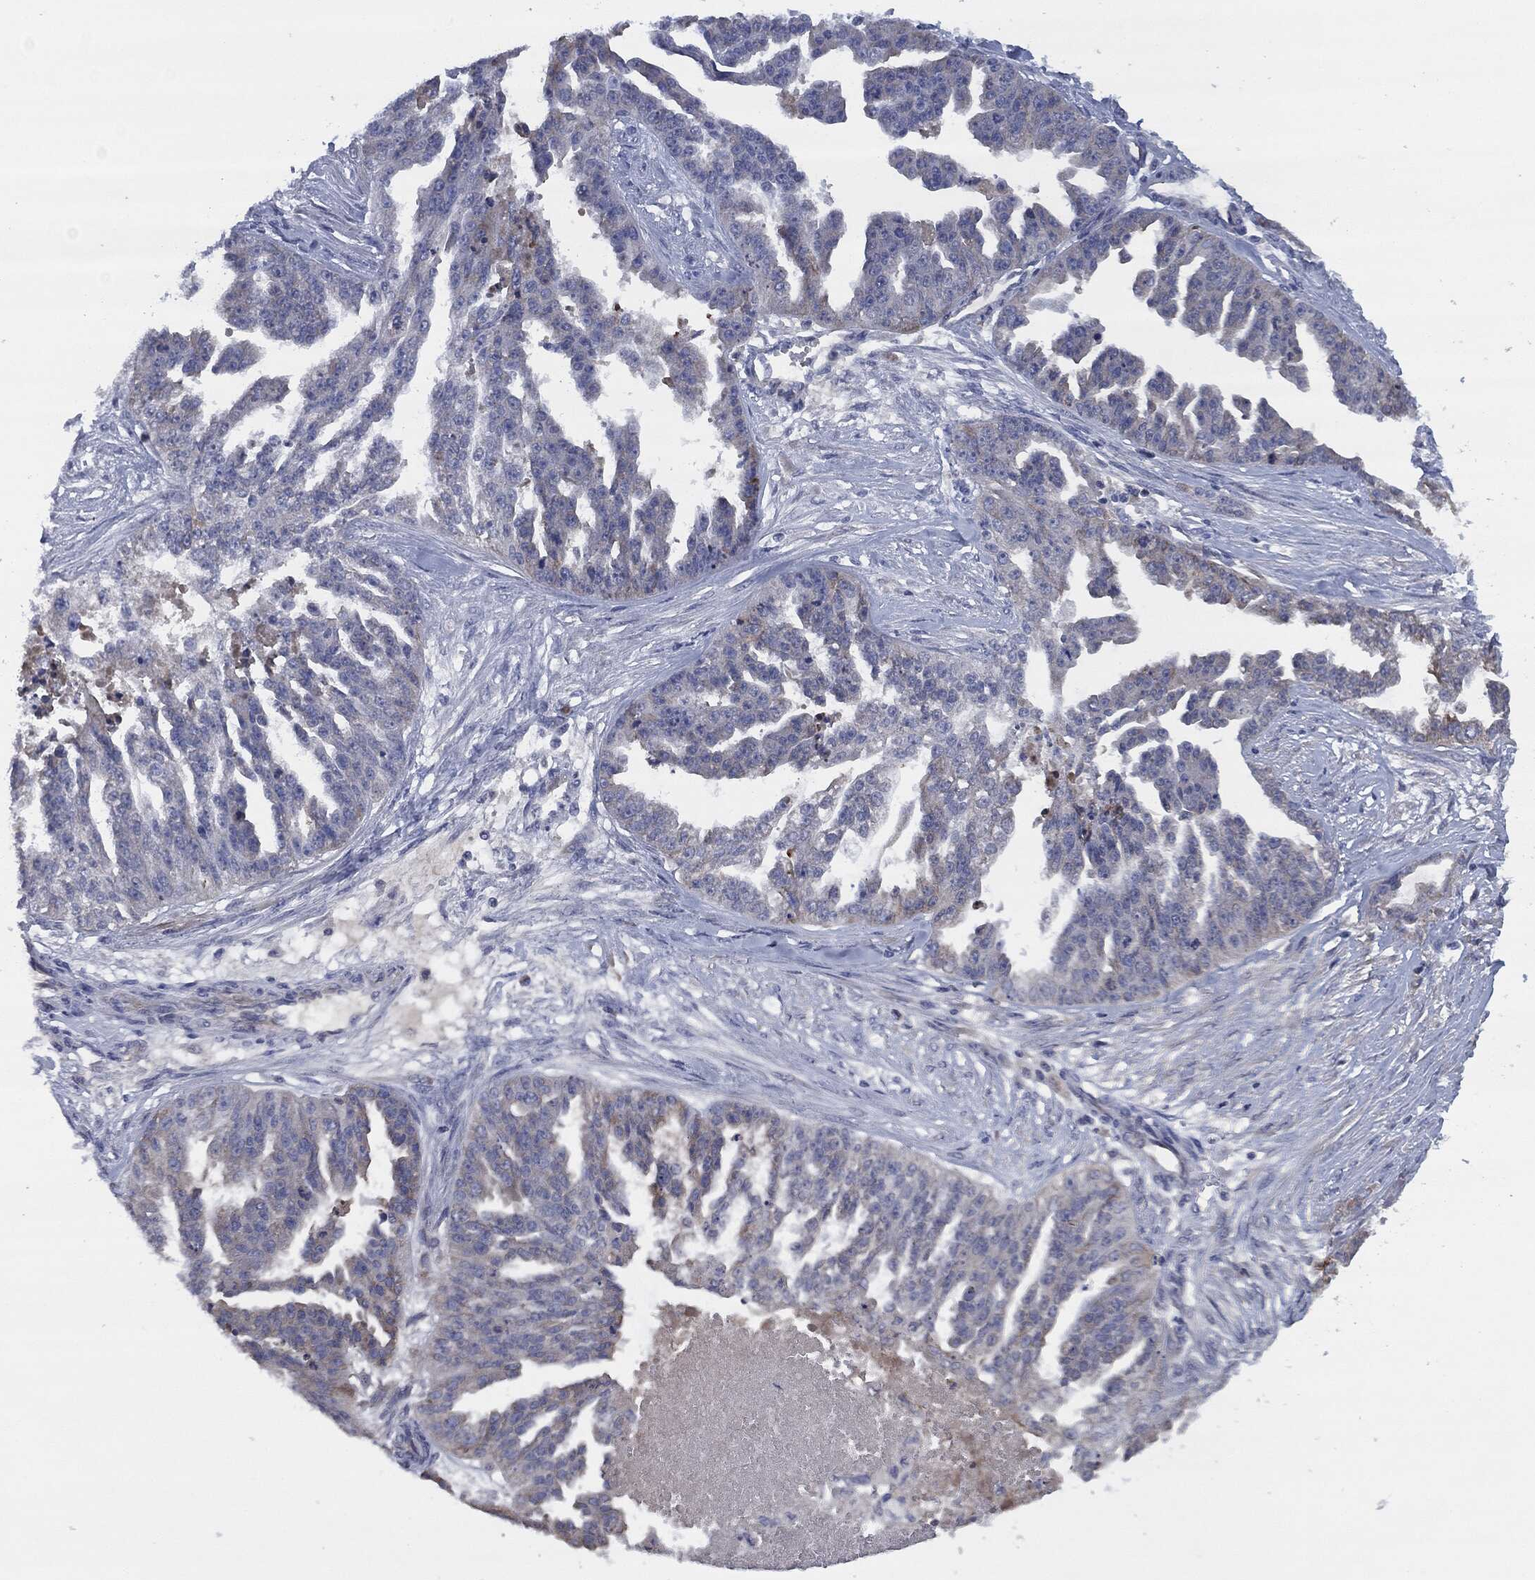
{"staining": {"intensity": "moderate", "quantity": "<25%", "location": "cytoplasmic/membranous"}, "tissue": "ovarian cancer", "cell_type": "Tumor cells", "image_type": "cancer", "snomed": [{"axis": "morphology", "description": "Cystadenocarcinoma, serous, NOS"}, {"axis": "topography", "description": "Ovary"}], "caption": "Immunohistochemistry (IHC) micrograph of ovarian cancer (serous cystadenocarcinoma) stained for a protein (brown), which shows low levels of moderate cytoplasmic/membranous expression in approximately <25% of tumor cells.", "gene": "IL2RG", "patient": {"sex": "female", "age": 58}}